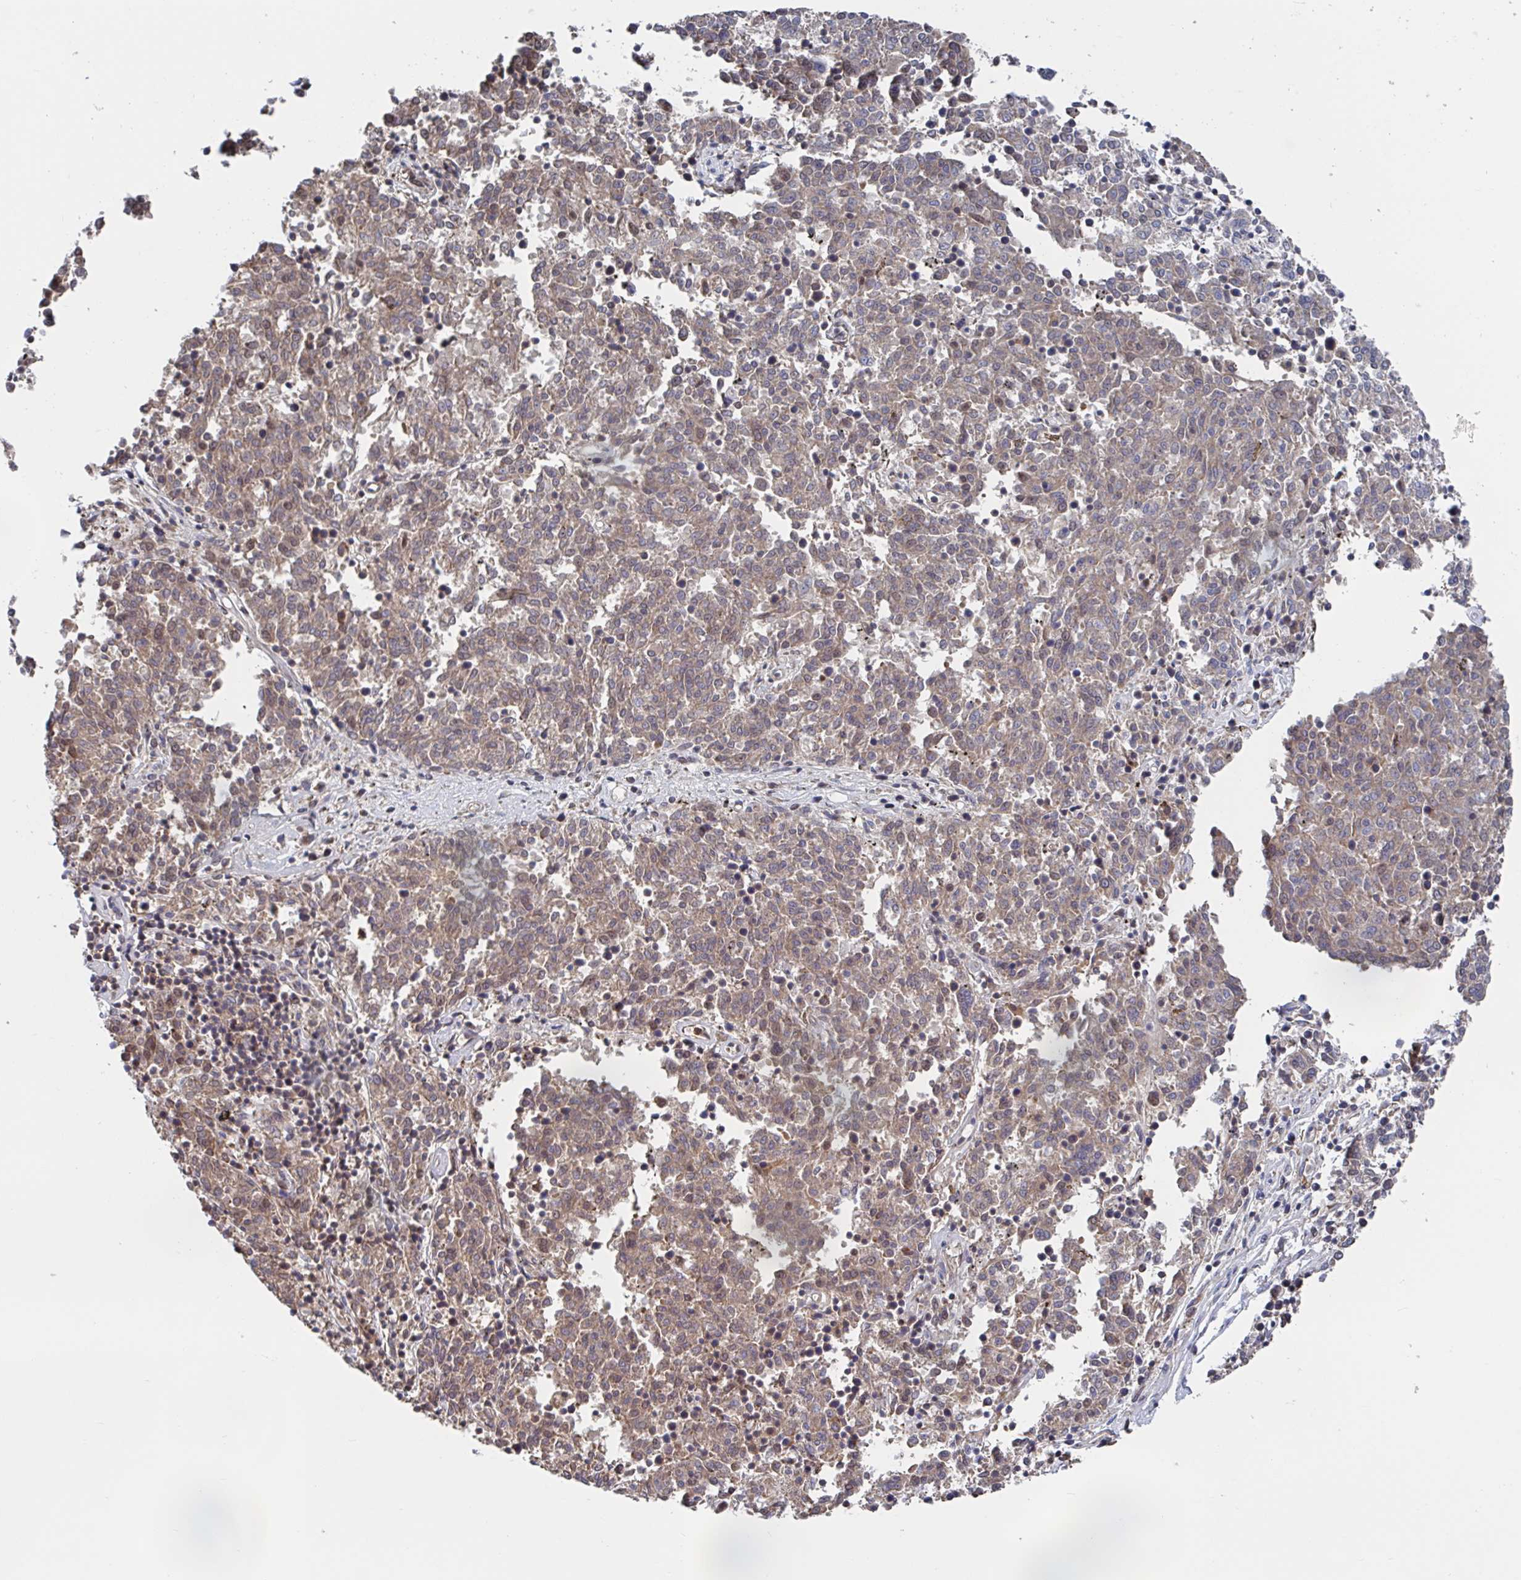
{"staining": {"intensity": "weak", "quantity": ">75%", "location": "cytoplasmic/membranous,nuclear"}, "tissue": "melanoma", "cell_type": "Tumor cells", "image_type": "cancer", "snomed": [{"axis": "morphology", "description": "Malignant melanoma, NOS"}, {"axis": "topography", "description": "Skin"}], "caption": "A brown stain highlights weak cytoplasmic/membranous and nuclear staining of a protein in melanoma tumor cells.", "gene": "DHRS12", "patient": {"sex": "female", "age": 72}}